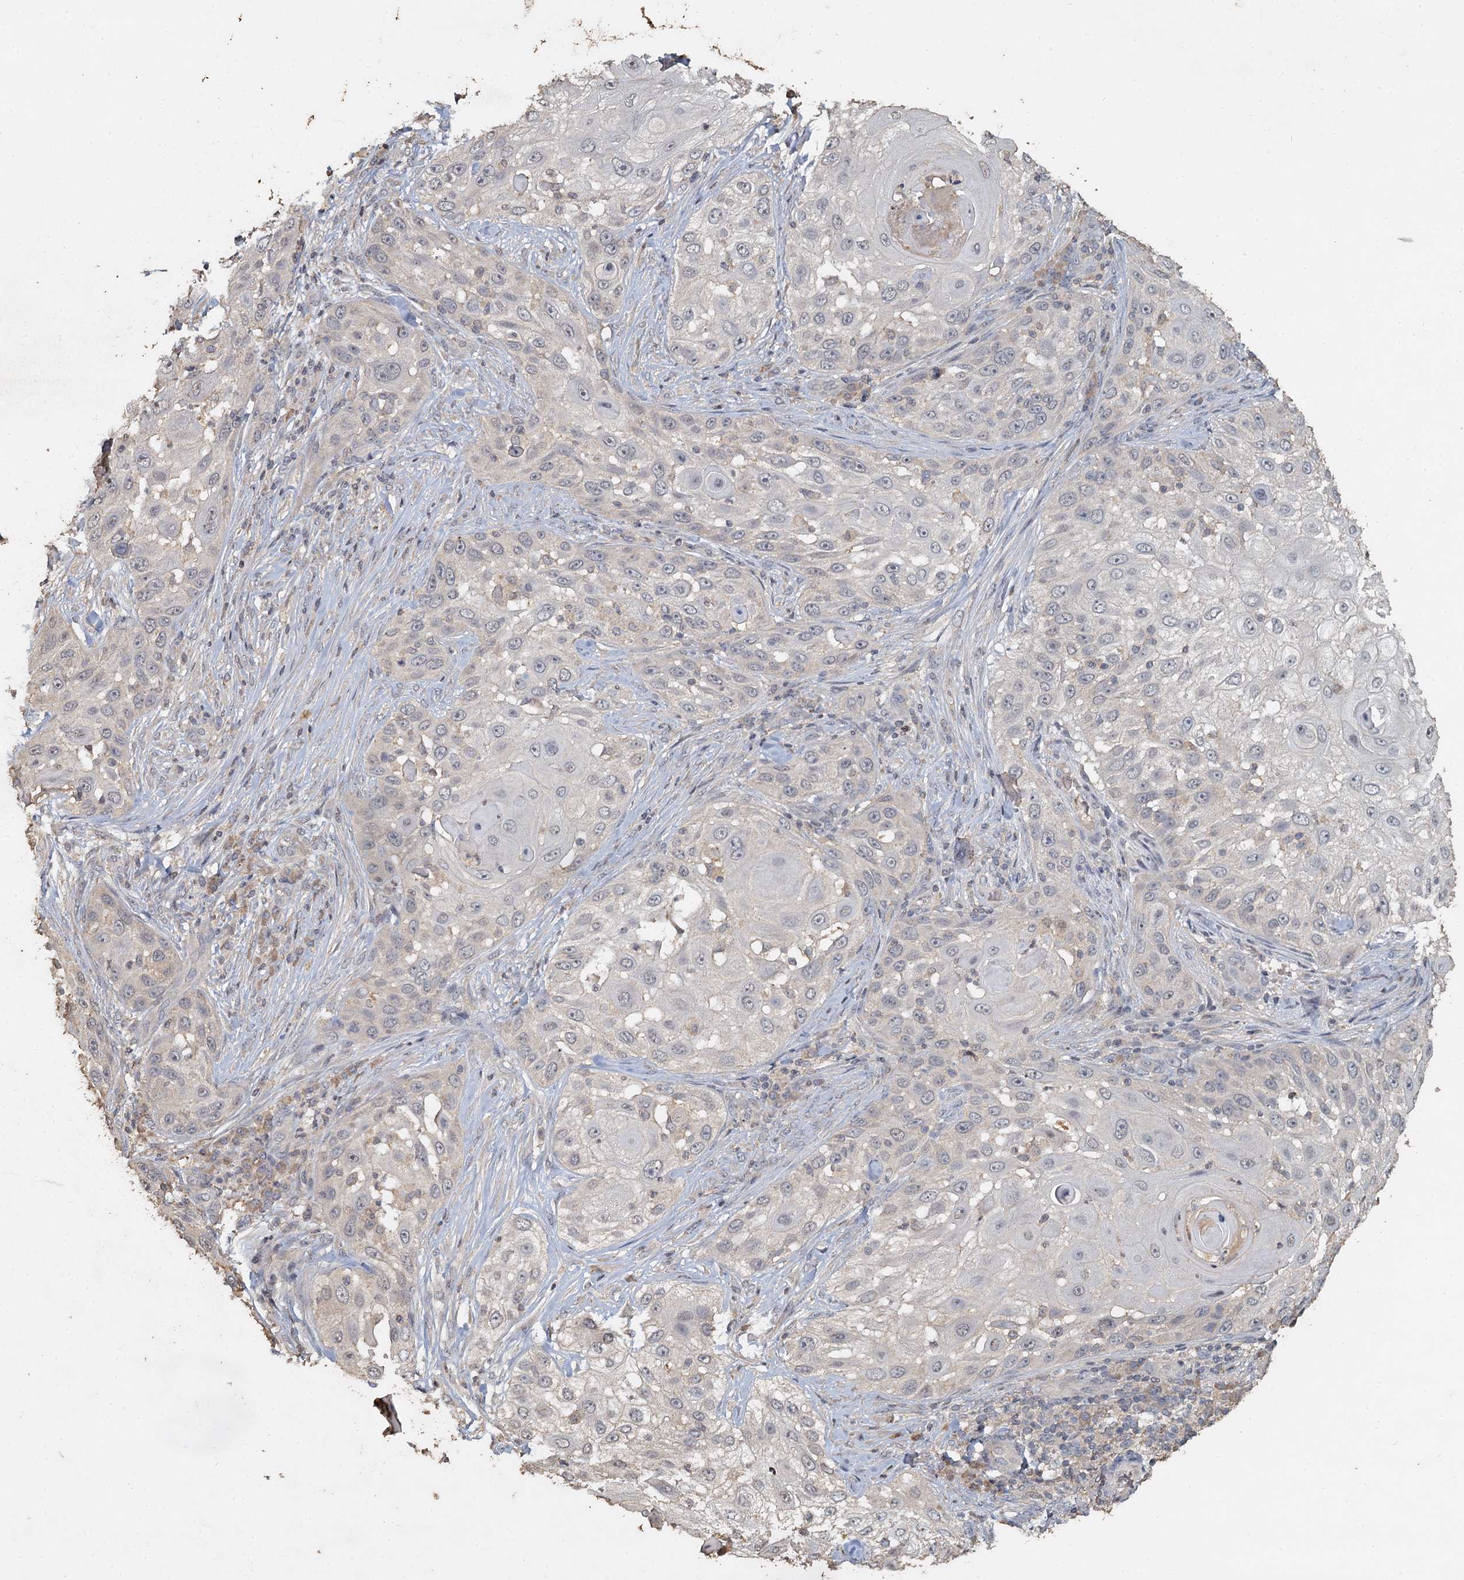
{"staining": {"intensity": "negative", "quantity": "none", "location": "none"}, "tissue": "skin cancer", "cell_type": "Tumor cells", "image_type": "cancer", "snomed": [{"axis": "morphology", "description": "Squamous cell carcinoma, NOS"}, {"axis": "topography", "description": "Skin"}], "caption": "Protein analysis of skin cancer (squamous cell carcinoma) shows no significant expression in tumor cells. (IHC, brightfield microscopy, high magnification).", "gene": "CCDC61", "patient": {"sex": "female", "age": 44}}